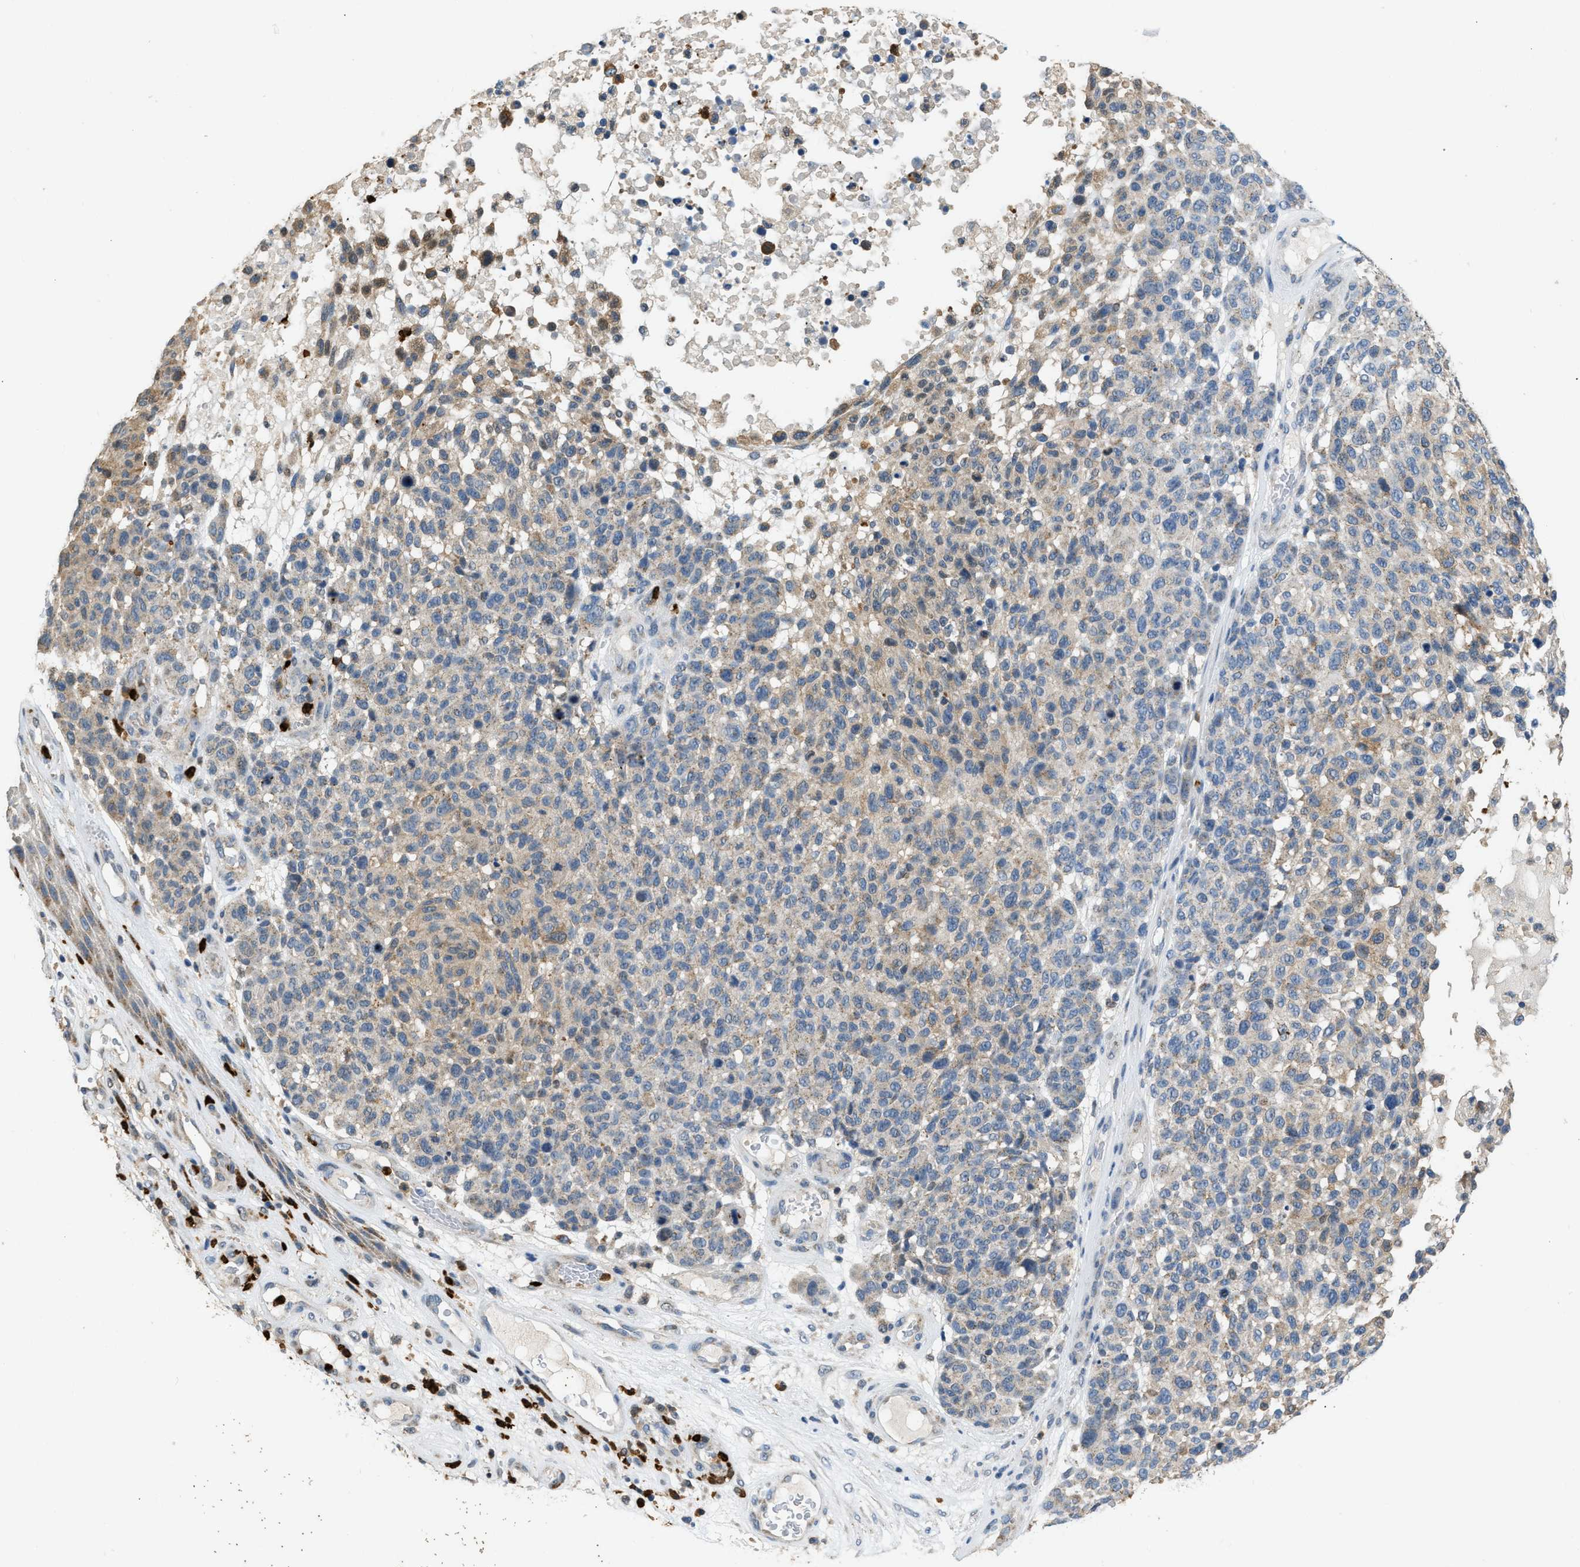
{"staining": {"intensity": "weak", "quantity": "<25%", "location": "cytoplasmic/membranous"}, "tissue": "melanoma", "cell_type": "Tumor cells", "image_type": "cancer", "snomed": [{"axis": "morphology", "description": "Malignant melanoma, NOS"}, {"axis": "topography", "description": "Skin"}], "caption": "Human melanoma stained for a protein using IHC displays no positivity in tumor cells.", "gene": "TOMM34", "patient": {"sex": "male", "age": 59}}